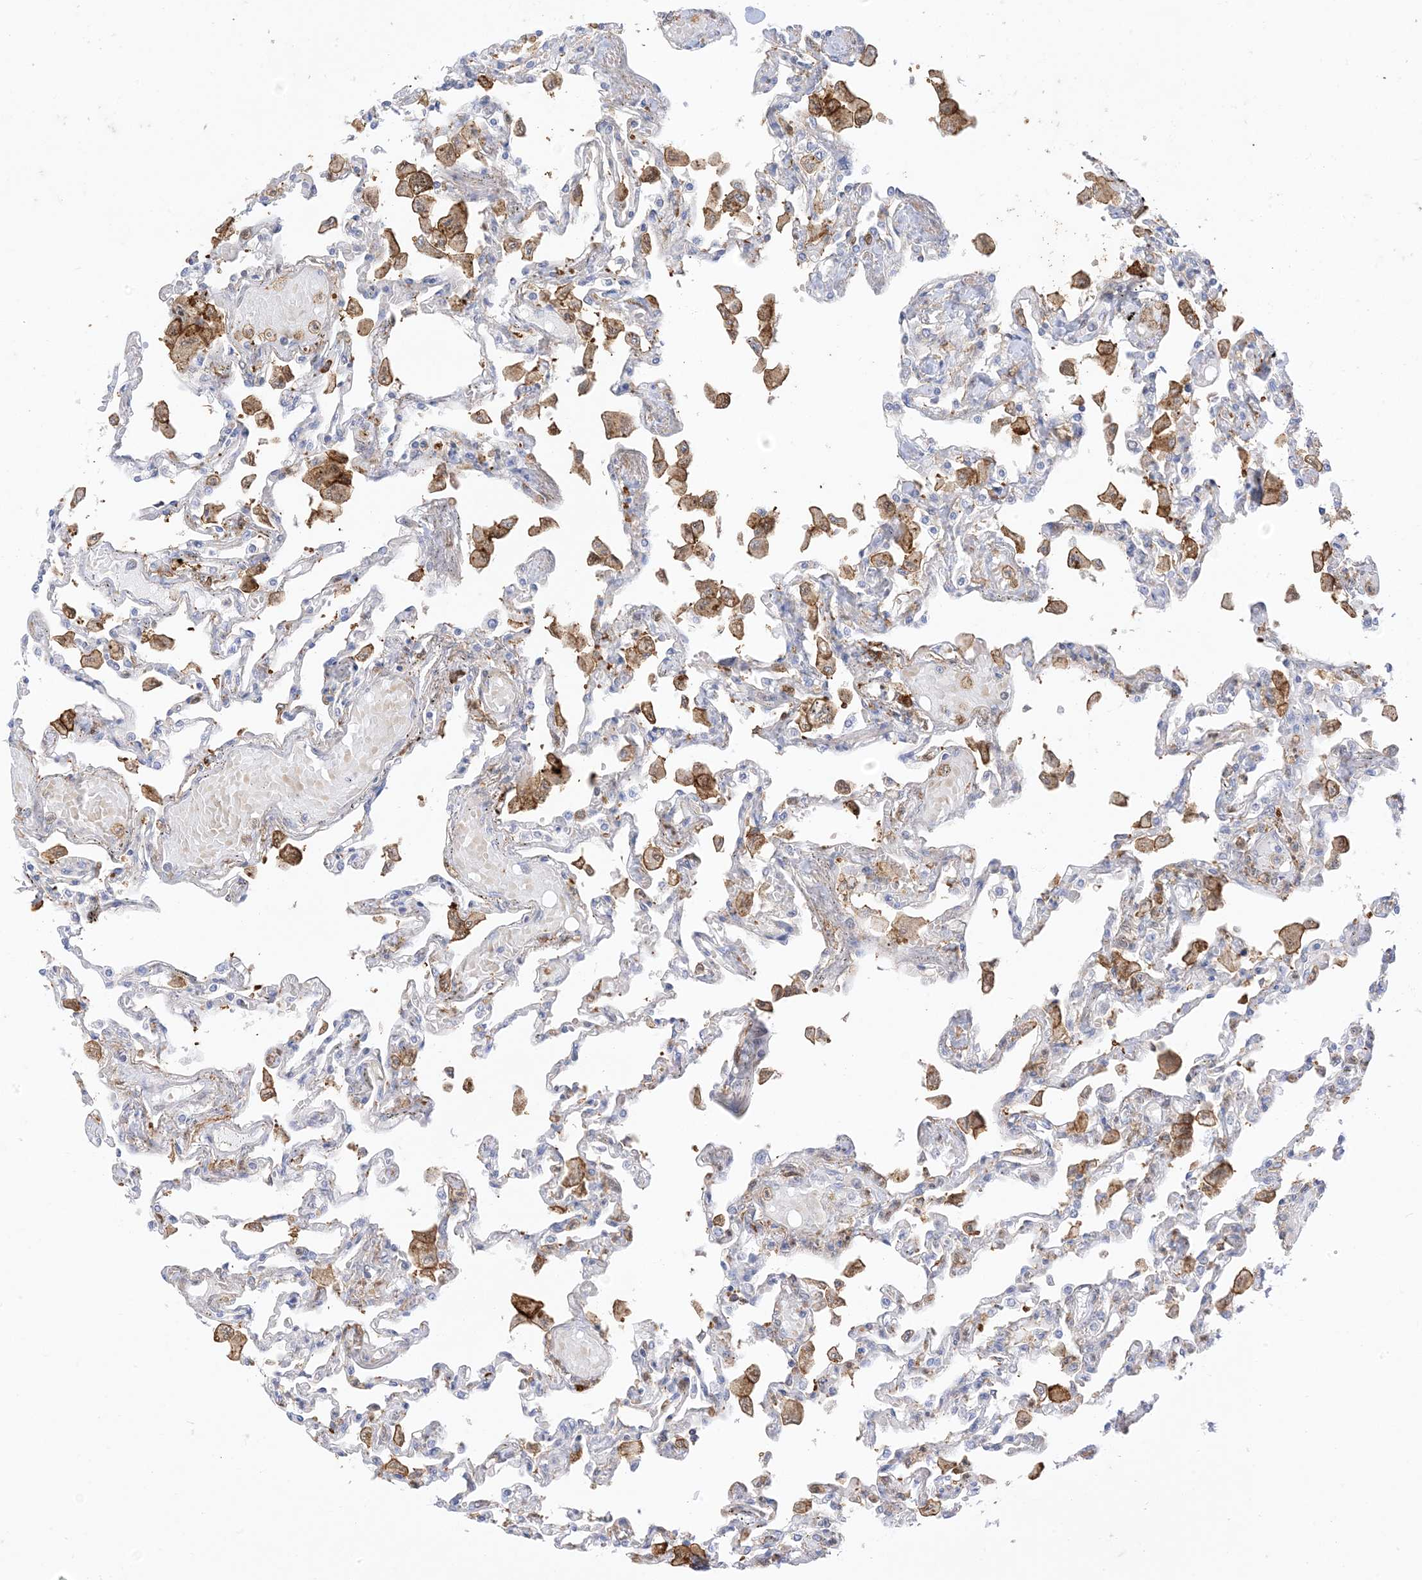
{"staining": {"intensity": "moderate", "quantity": "<25%", "location": "cytoplasmic/membranous"}, "tissue": "lung", "cell_type": "Alveolar cells", "image_type": "normal", "snomed": [{"axis": "morphology", "description": "Normal tissue, NOS"}, {"axis": "topography", "description": "Bronchus"}, {"axis": "topography", "description": "Lung"}], "caption": "Protein expression by IHC demonstrates moderate cytoplasmic/membranous staining in about <25% of alveolar cells in normal lung. Using DAB (3,3'-diaminobenzidine) (brown) and hematoxylin (blue) stains, captured at high magnification using brightfield microscopy.", "gene": "GSN", "patient": {"sex": "female", "age": 49}}